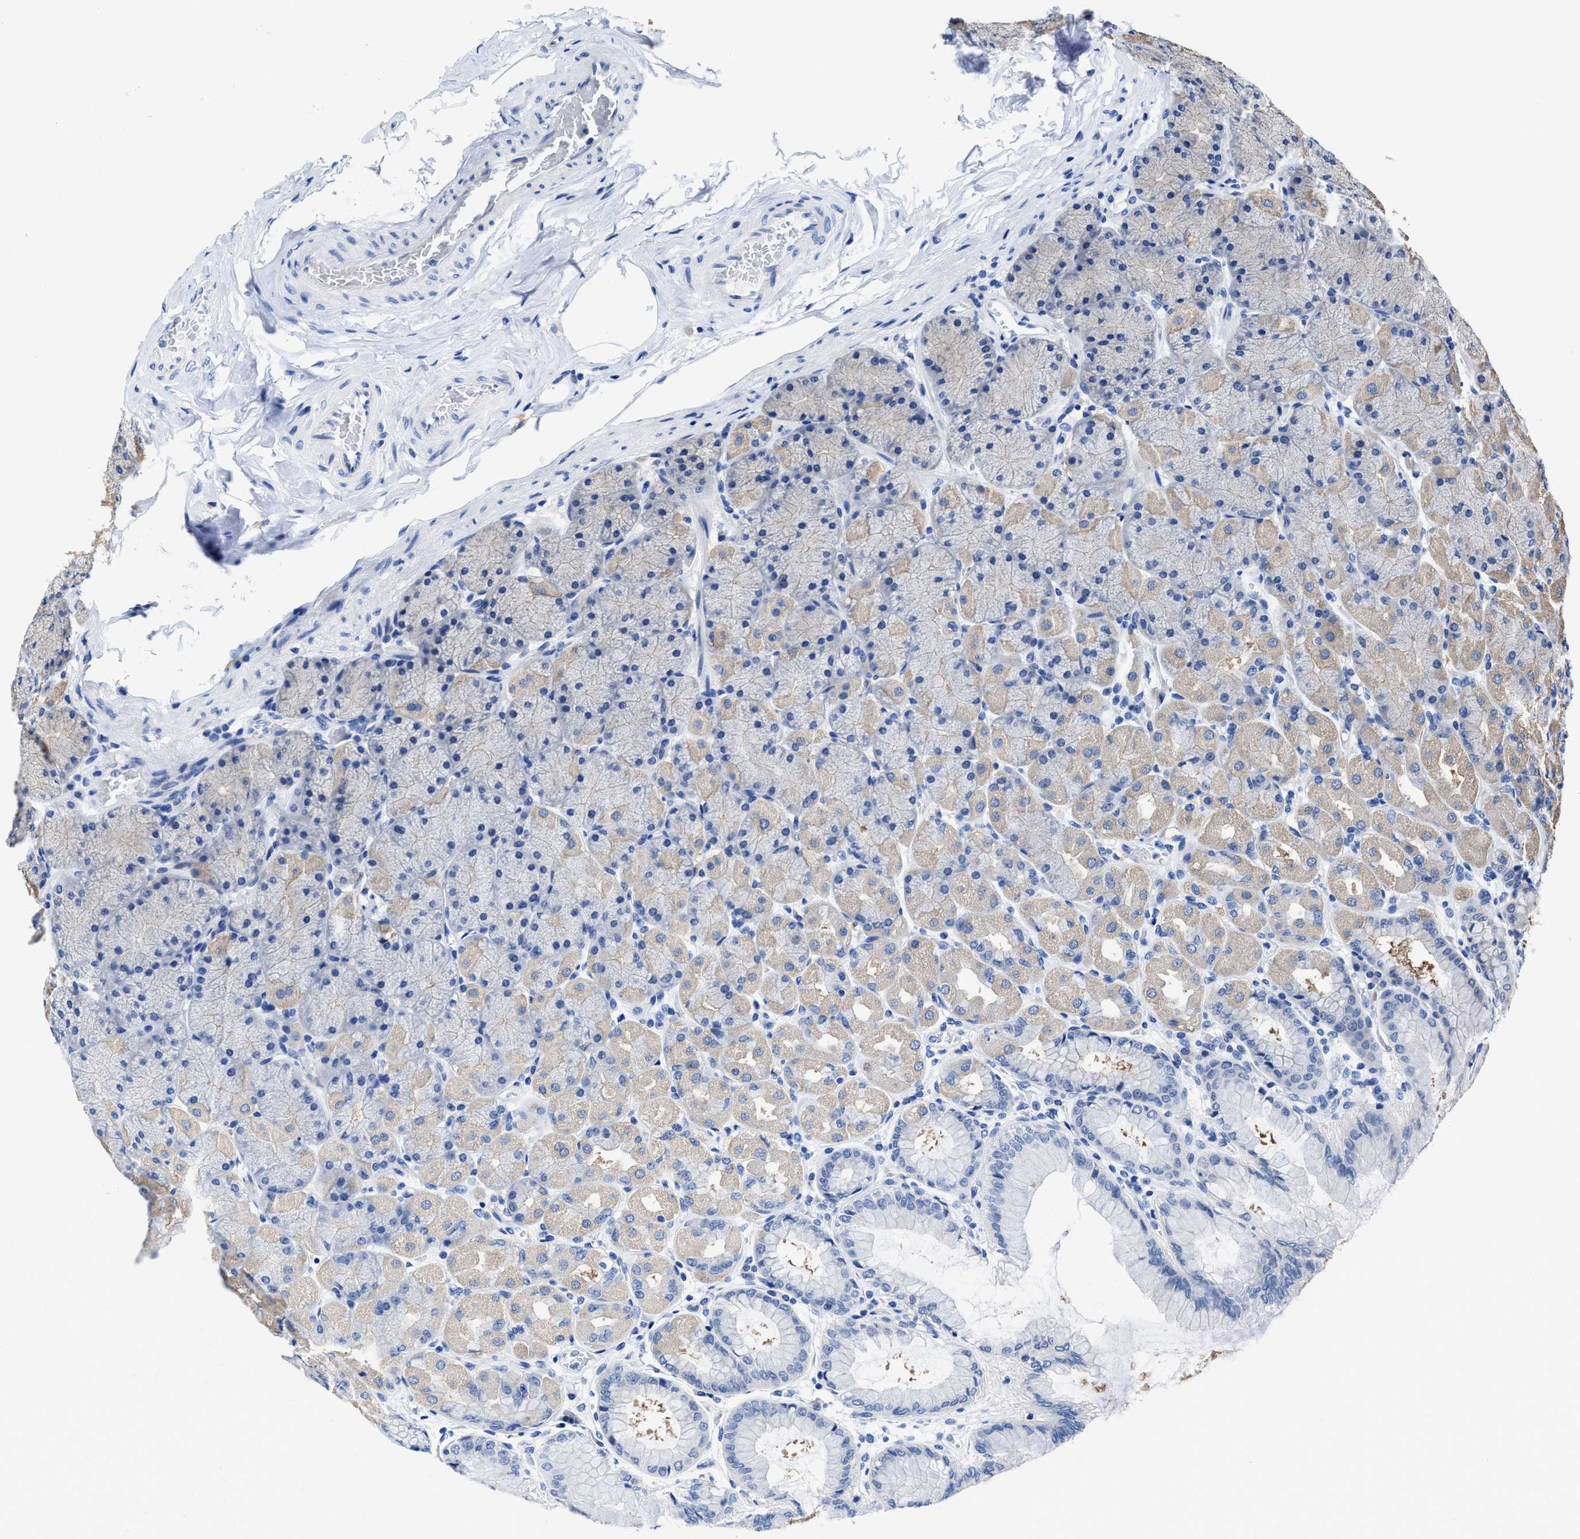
{"staining": {"intensity": "weak", "quantity": "25%-75%", "location": "cytoplasmic/membranous"}, "tissue": "stomach", "cell_type": "Glandular cells", "image_type": "normal", "snomed": [{"axis": "morphology", "description": "Normal tissue, NOS"}, {"axis": "topography", "description": "Stomach, upper"}], "caption": "DAB (3,3'-diaminobenzidine) immunohistochemical staining of unremarkable stomach demonstrates weak cytoplasmic/membranous protein staining in about 25%-75% of glandular cells. Nuclei are stained in blue.", "gene": "HOOK1", "patient": {"sex": "female", "age": 56}}